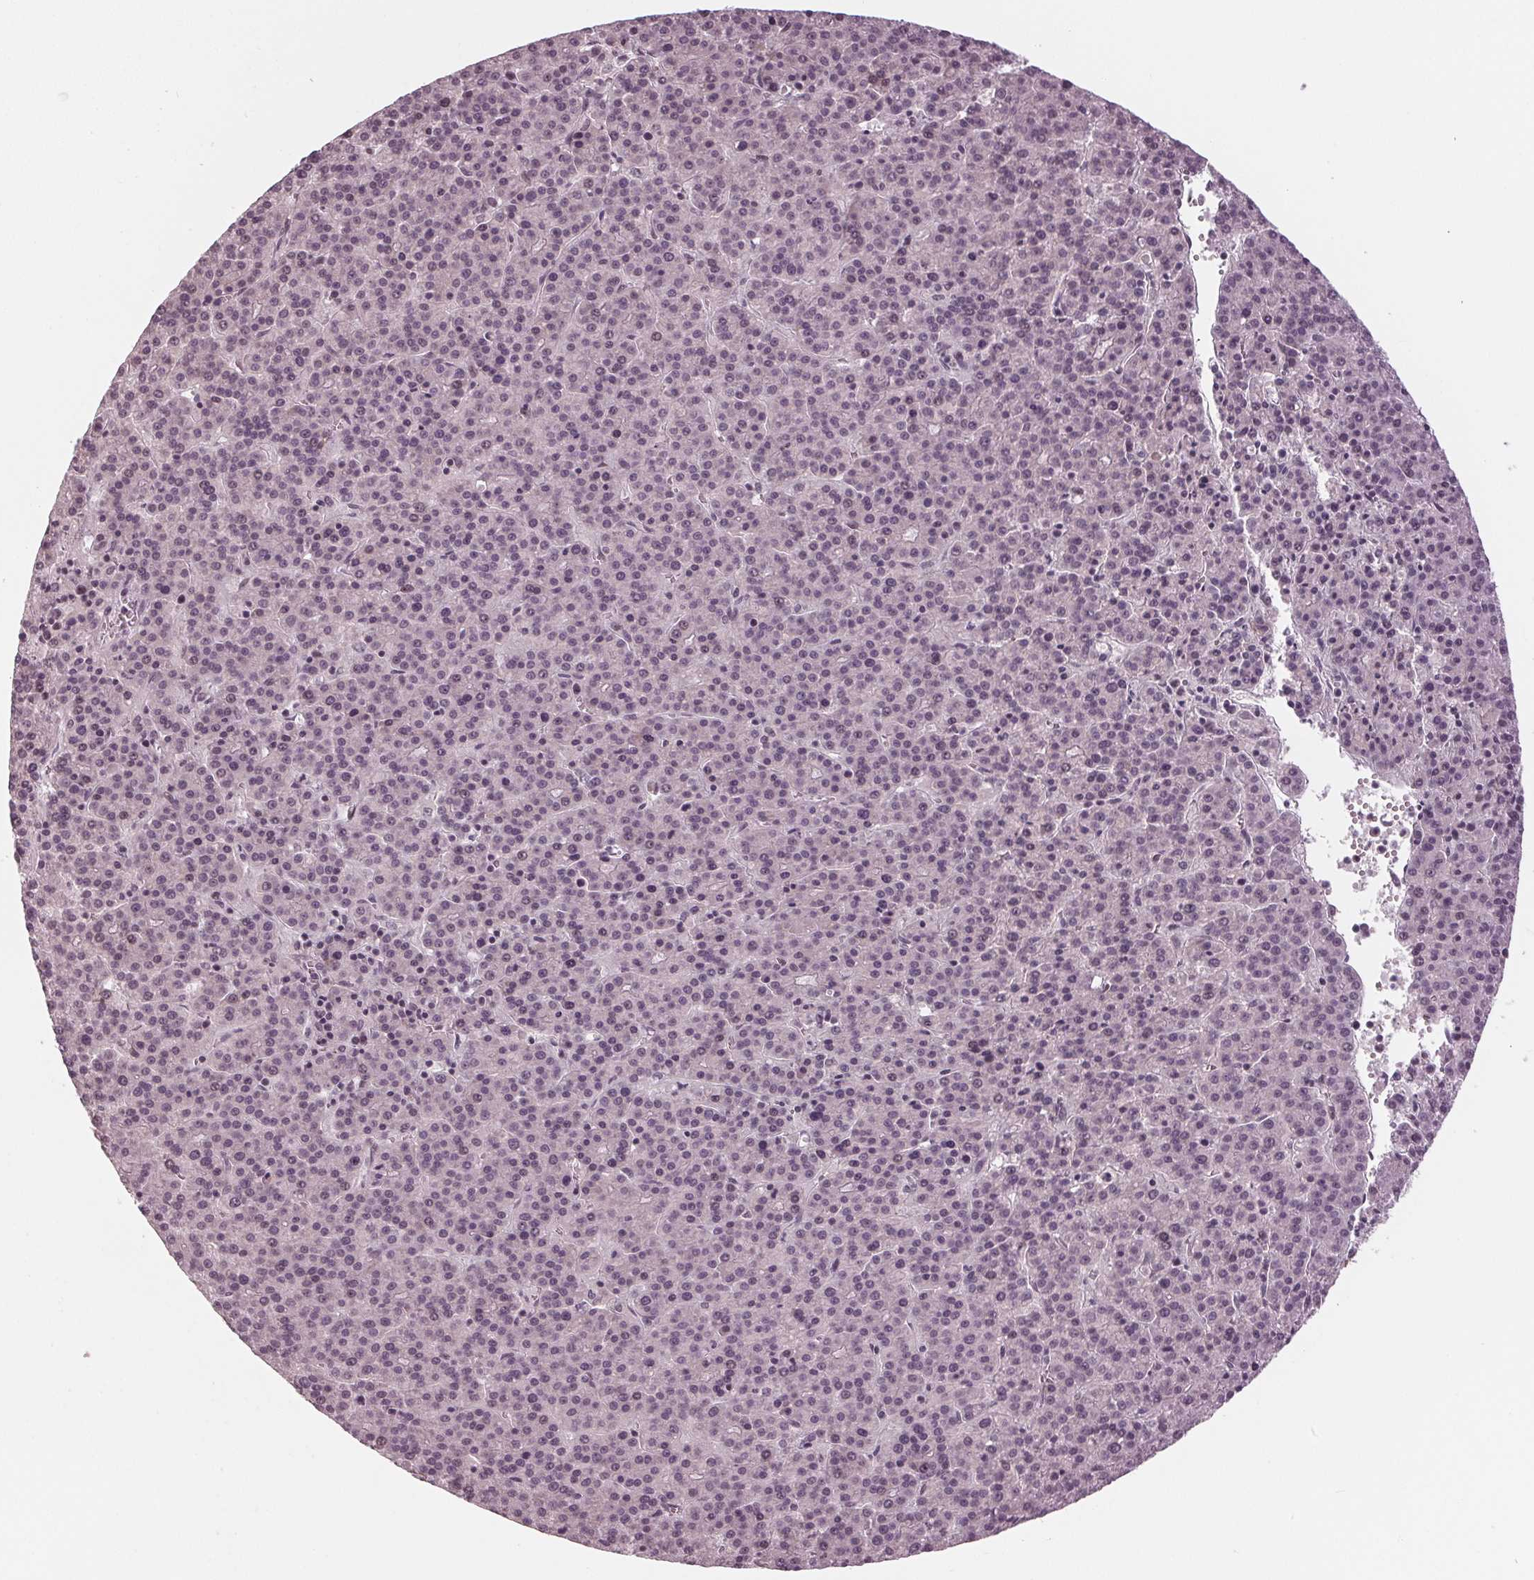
{"staining": {"intensity": "negative", "quantity": "none", "location": "none"}, "tissue": "liver cancer", "cell_type": "Tumor cells", "image_type": "cancer", "snomed": [{"axis": "morphology", "description": "Carcinoma, Hepatocellular, NOS"}, {"axis": "topography", "description": "Liver"}], "caption": "Tumor cells show no significant protein positivity in liver hepatocellular carcinoma.", "gene": "SLX4", "patient": {"sex": "female", "age": 58}}